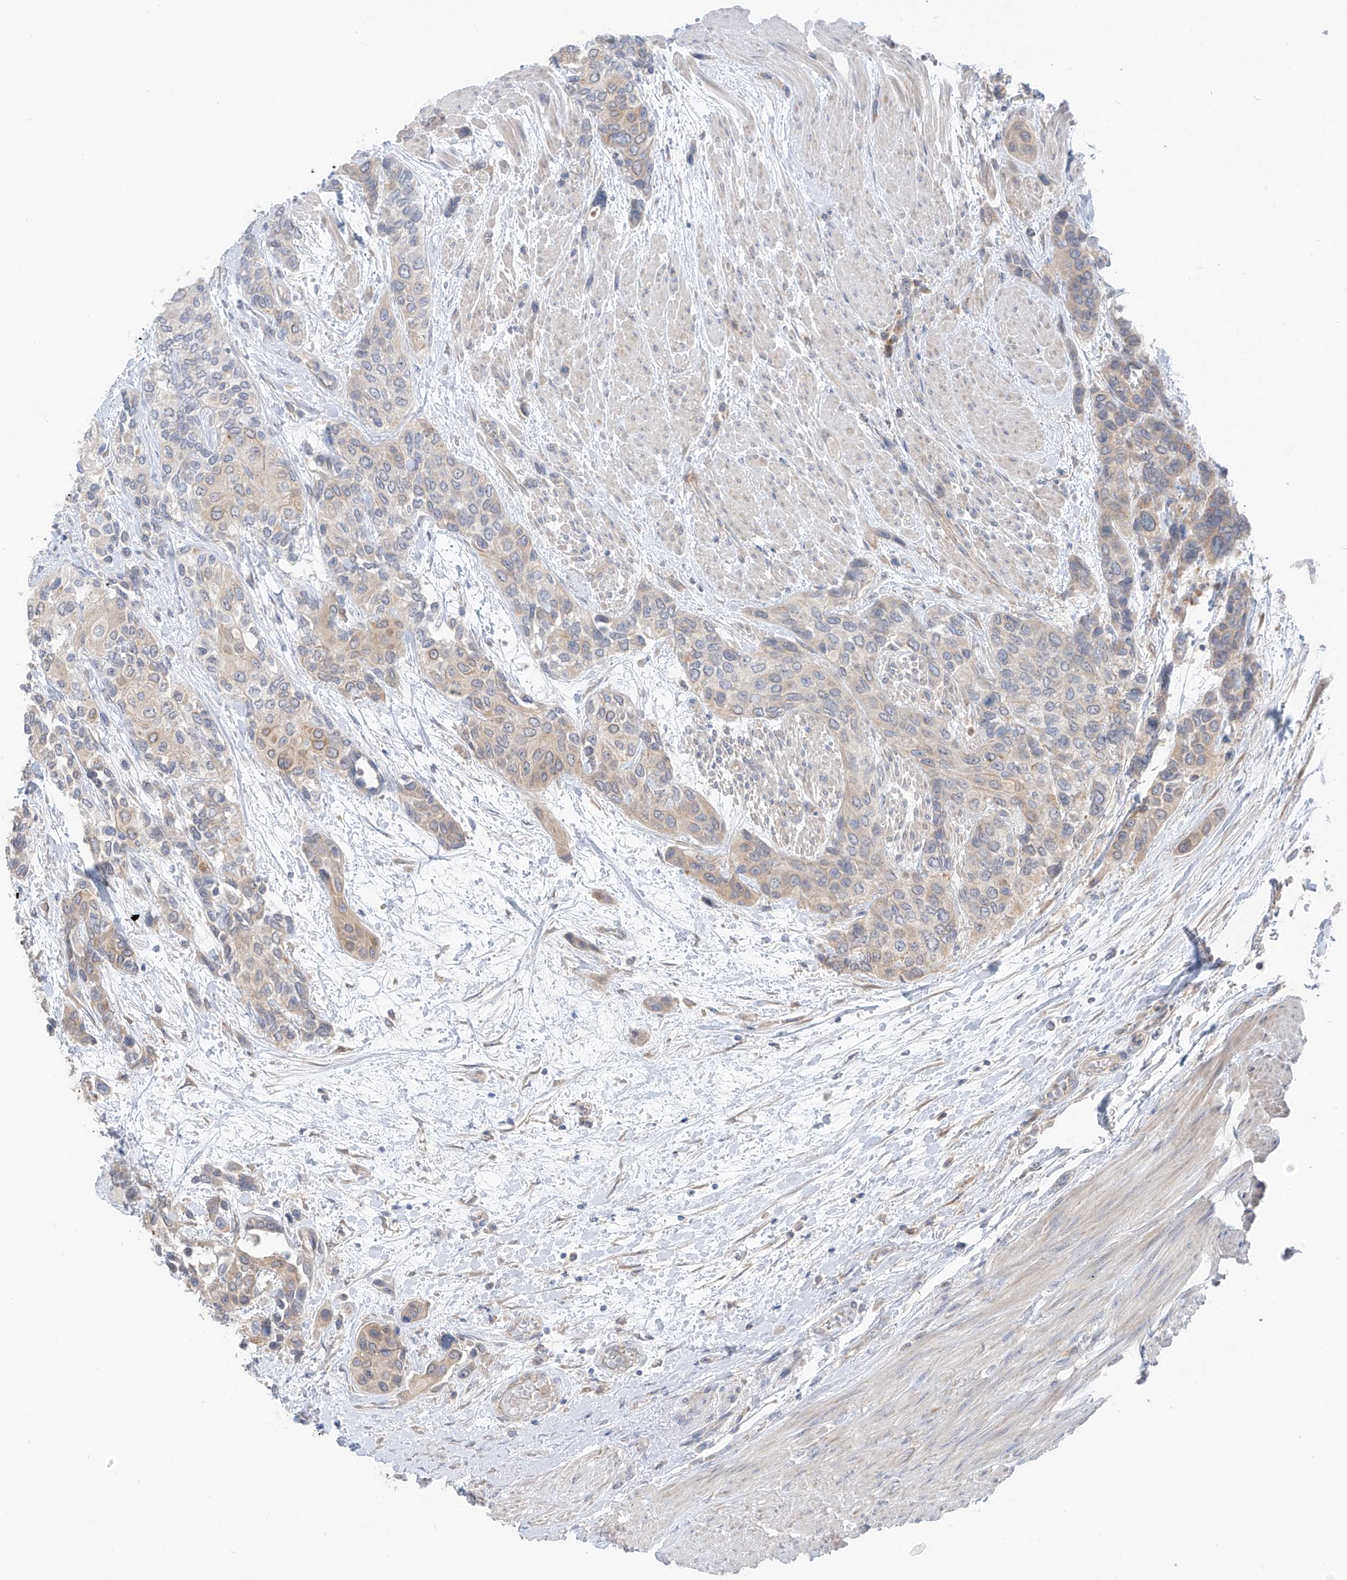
{"staining": {"intensity": "weak", "quantity": "<25%", "location": "cytoplasmic/membranous"}, "tissue": "urothelial cancer", "cell_type": "Tumor cells", "image_type": "cancer", "snomed": [{"axis": "morphology", "description": "Normal tissue, NOS"}, {"axis": "morphology", "description": "Urothelial carcinoma, High grade"}, {"axis": "topography", "description": "Vascular tissue"}, {"axis": "topography", "description": "Urinary bladder"}], "caption": "Immunohistochemistry (IHC) photomicrograph of high-grade urothelial carcinoma stained for a protein (brown), which reveals no expression in tumor cells.", "gene": "NALCN", "patient": {"sex": "female", "age": 56}}